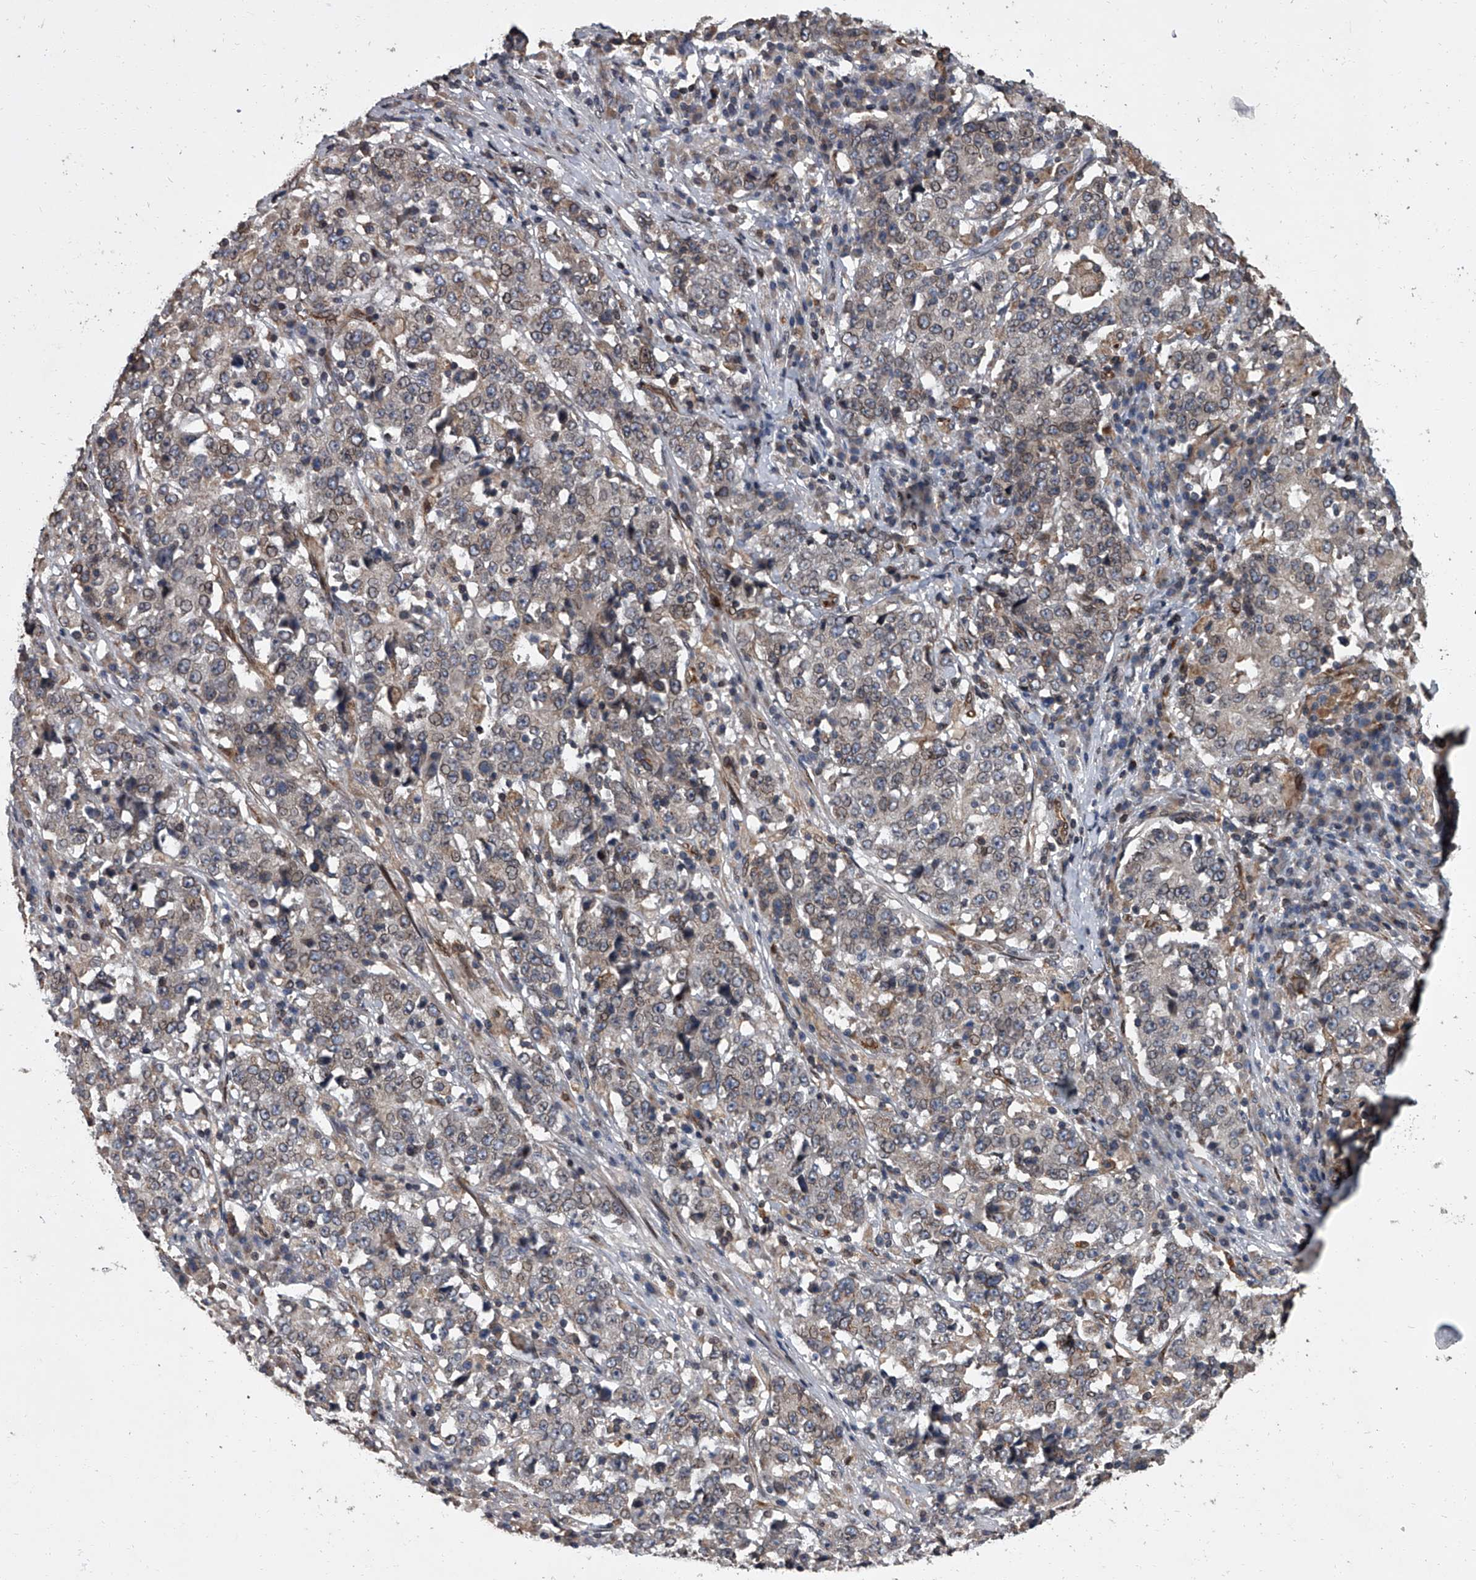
{"staining": {"intensity": "weak", "quantity": "<25%", "location": "cytoplasmic/membranous,nuclear"}, "tissue": "stomach cancer", "cell_type": "Tumor cells", "image_type": "cancer", "snomed": [{"axis": "morphology", "description": "Adenocarcinoma, NOS"}, {"axis": "topography", "description": "Stomach"}], "caption": "Tumor cells are negative for brown protein staining in adenocarcinoma (stomach).", "gene": "LRRC8C", "patient": {"sex": "male", "age": 59}}